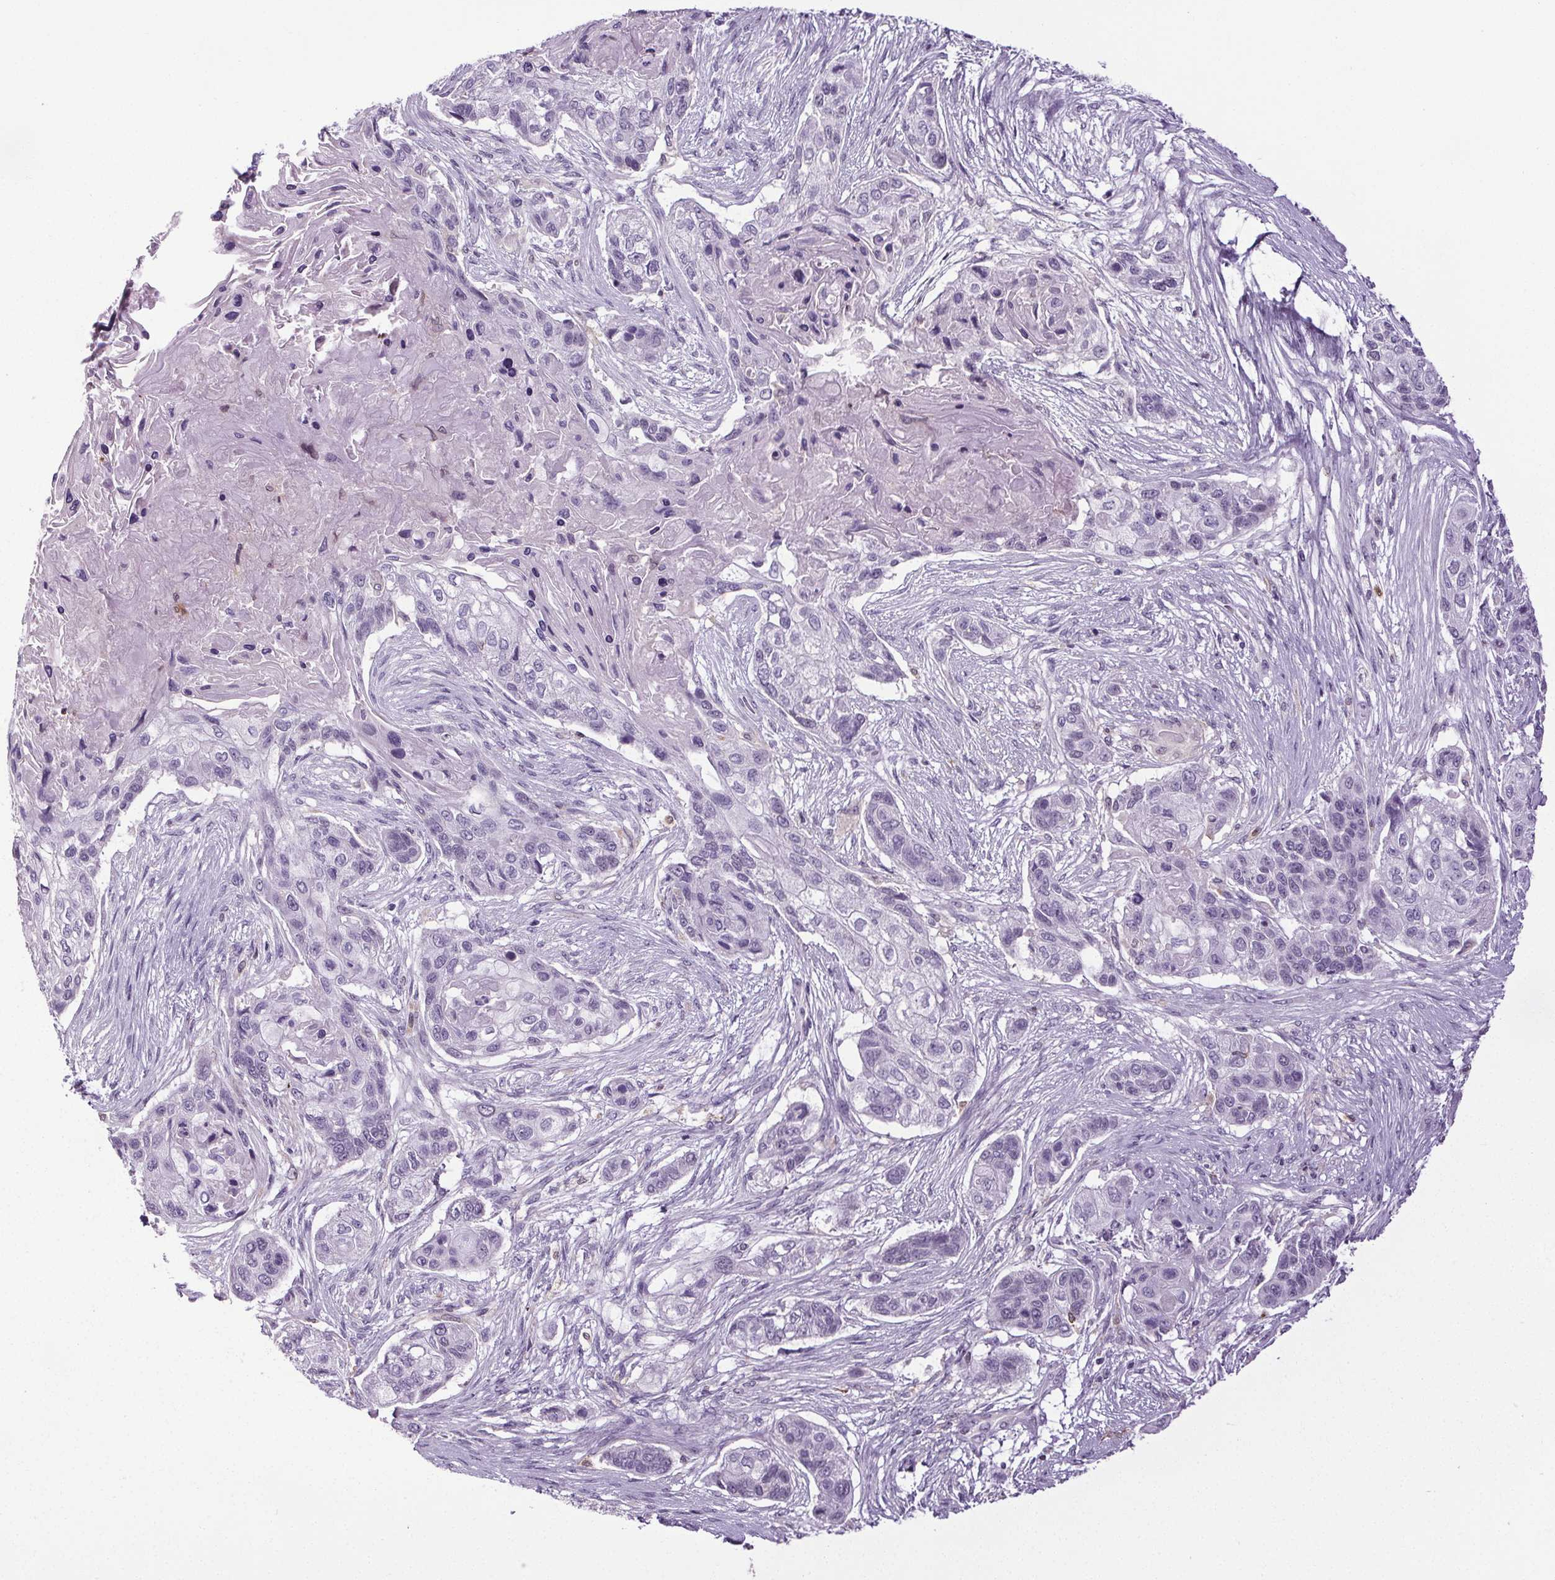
{"staining": {"intensity": "negative", "quantity": "none", "location": "none"}, "tissue": "lung cancer", "cell_type": "Tumor cells", "image_type": "cancer", "snomed": [{"axis": "morphology", "description": "Squamous cell carcinoma, NOS"}, {"axis": "topography", "description": "Lung"}], "caption": "The immunohistochemistry histopathology image has no significant staining in tumor cells of lung cancer tissue.", "gene": "TMEM240", "patient": {"sex": "male", "age": 69}}